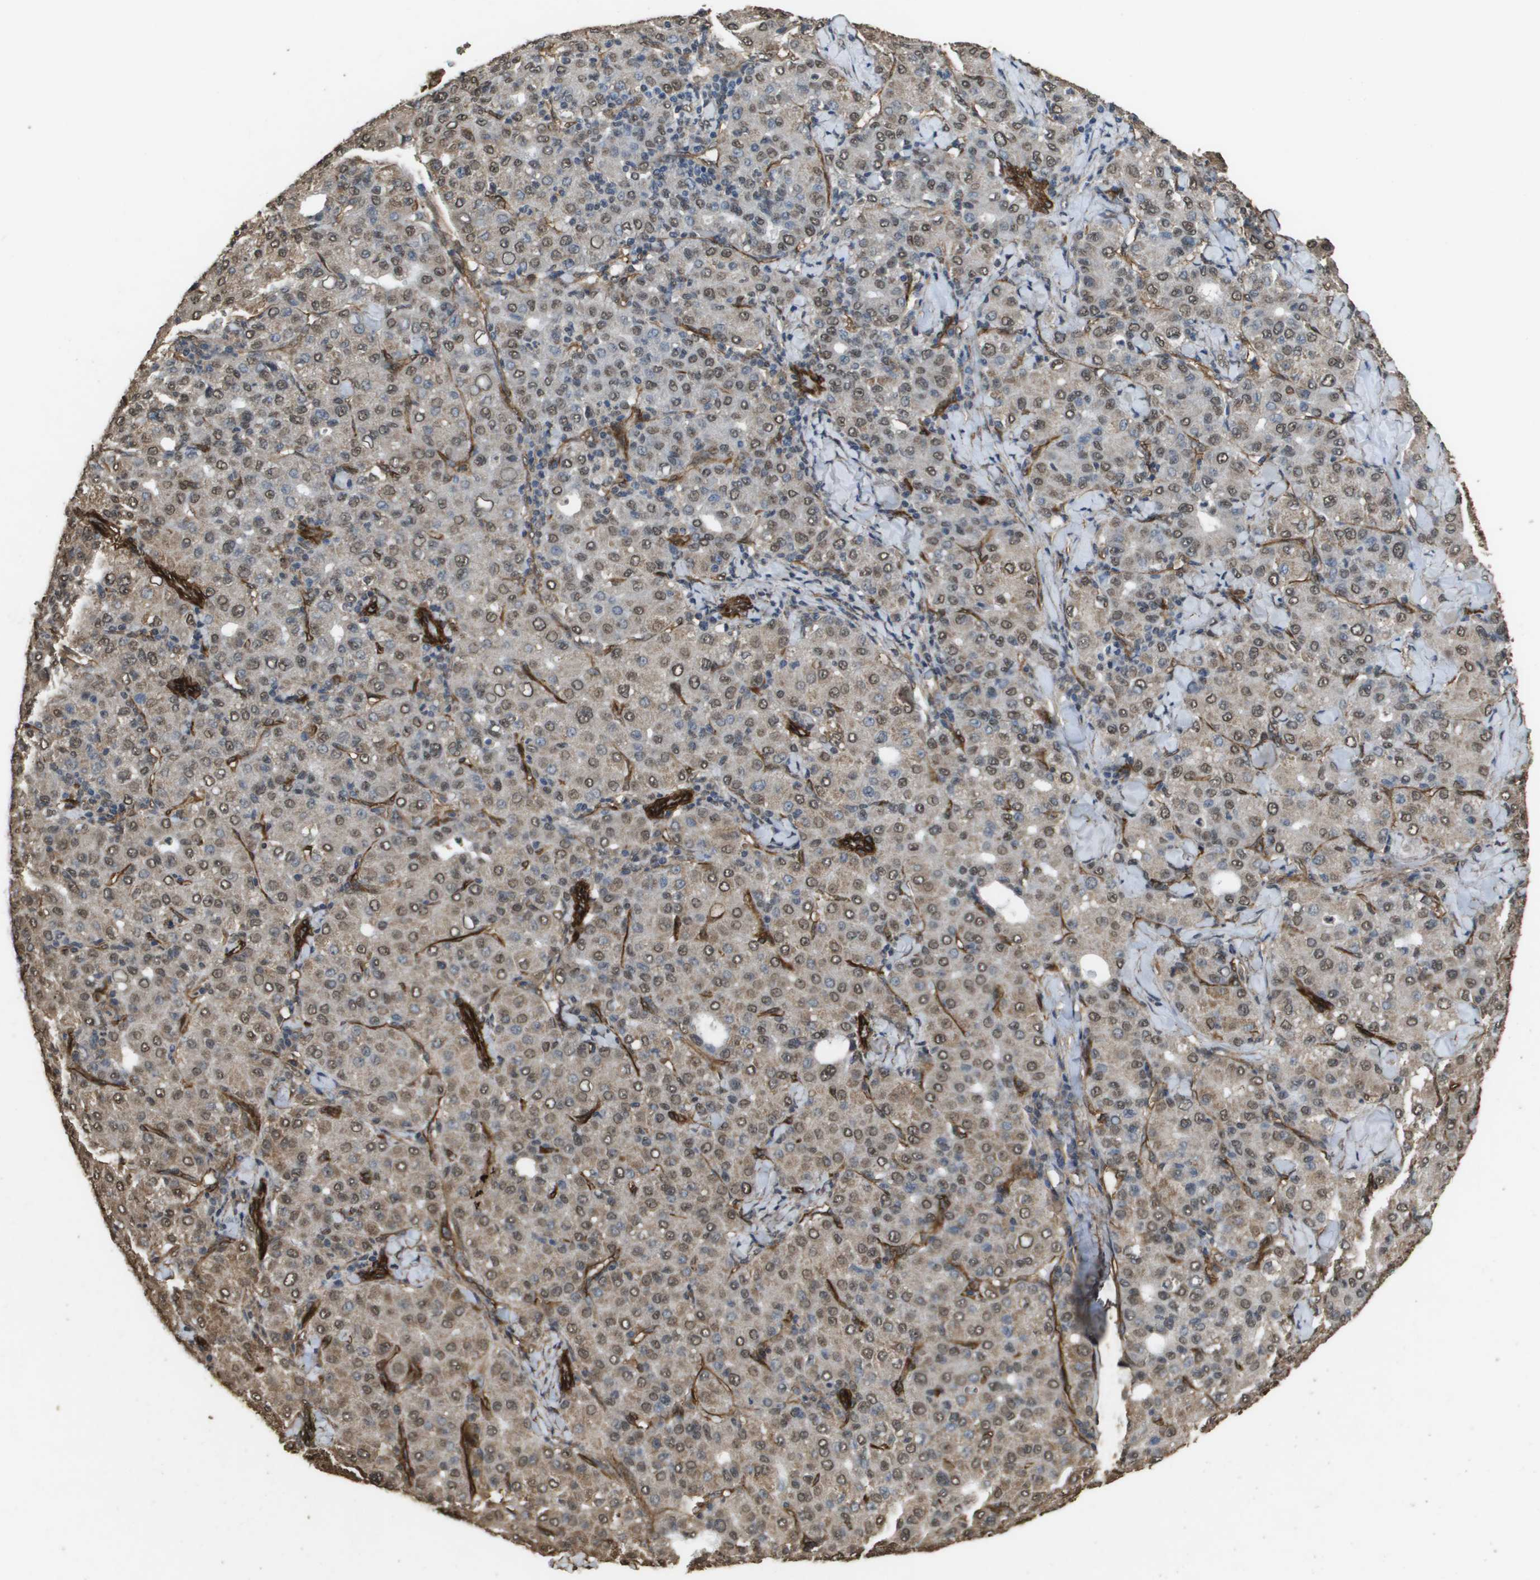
{"staining": {"intensity": "moderate", "quantity": ">75%", "location": "cytoplasmic/membranous,nuclear"}, "tissue": "liver cancer", "cell_type": "Tumor cells", "image_type": "cancer", "snomed": [{"axis": "morphology", "description": "Carcinoma, Hepatocellular, NOS"}, {"axis": "topography", "description": "Liver"}], "caption": "Tumor cells exhibit moderate cytoplasmic/membranous and nuclear staining in about >75% of cells in liver cancer.", "gene": "AAMP", "patient": {"sex": "male", "age": 65}}